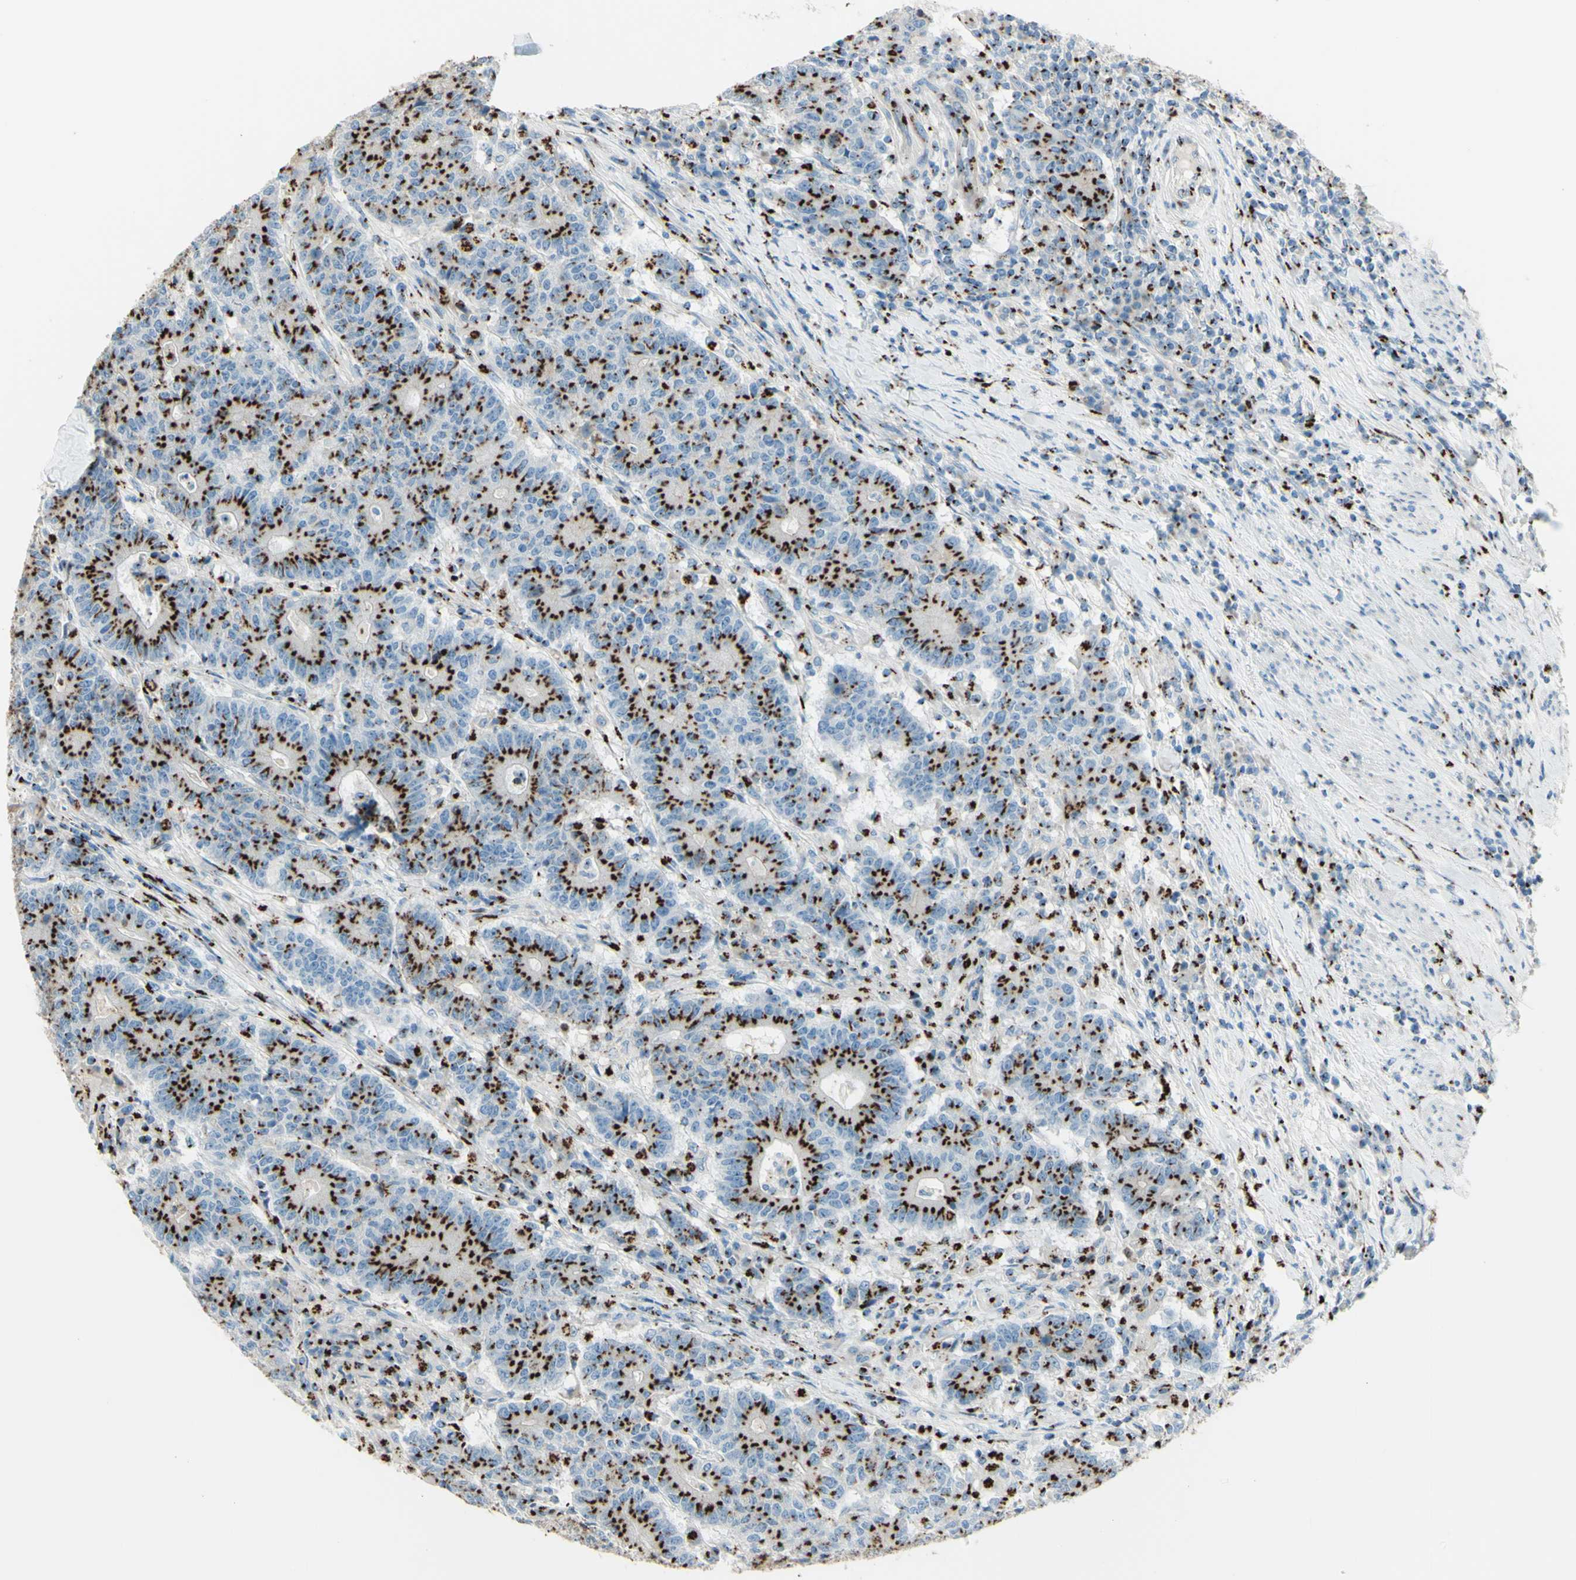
{"staining": {"intensity": "strong", "quantity": ">75%", "location": "cytoplasmic/membranous"}, "tissue": "colorectal cancer", "cell_type": "Tumor cells", "image_type": "cancer", "snomed": [{"axis": "morphology", "description": "Normal tissue, NOS"}, {"axis": "morphology", "description": "Adenocarcinoma, NOS"}, {"axis": "topography", "description": "Colon"}], "caption": "A brown stain highlights strong cytoplasmic/membranous expression of a protein in human colorectal cancer (adenocarcinoma) tumor cells. (Stains: DAB (3,3'-diaminobenzidine) in brown, nuclei in blue, Microscopy: brightfield microscopy at high magnification).", "gene": "B4GALT1", "patient": {"sex": "female", "age": 75}}